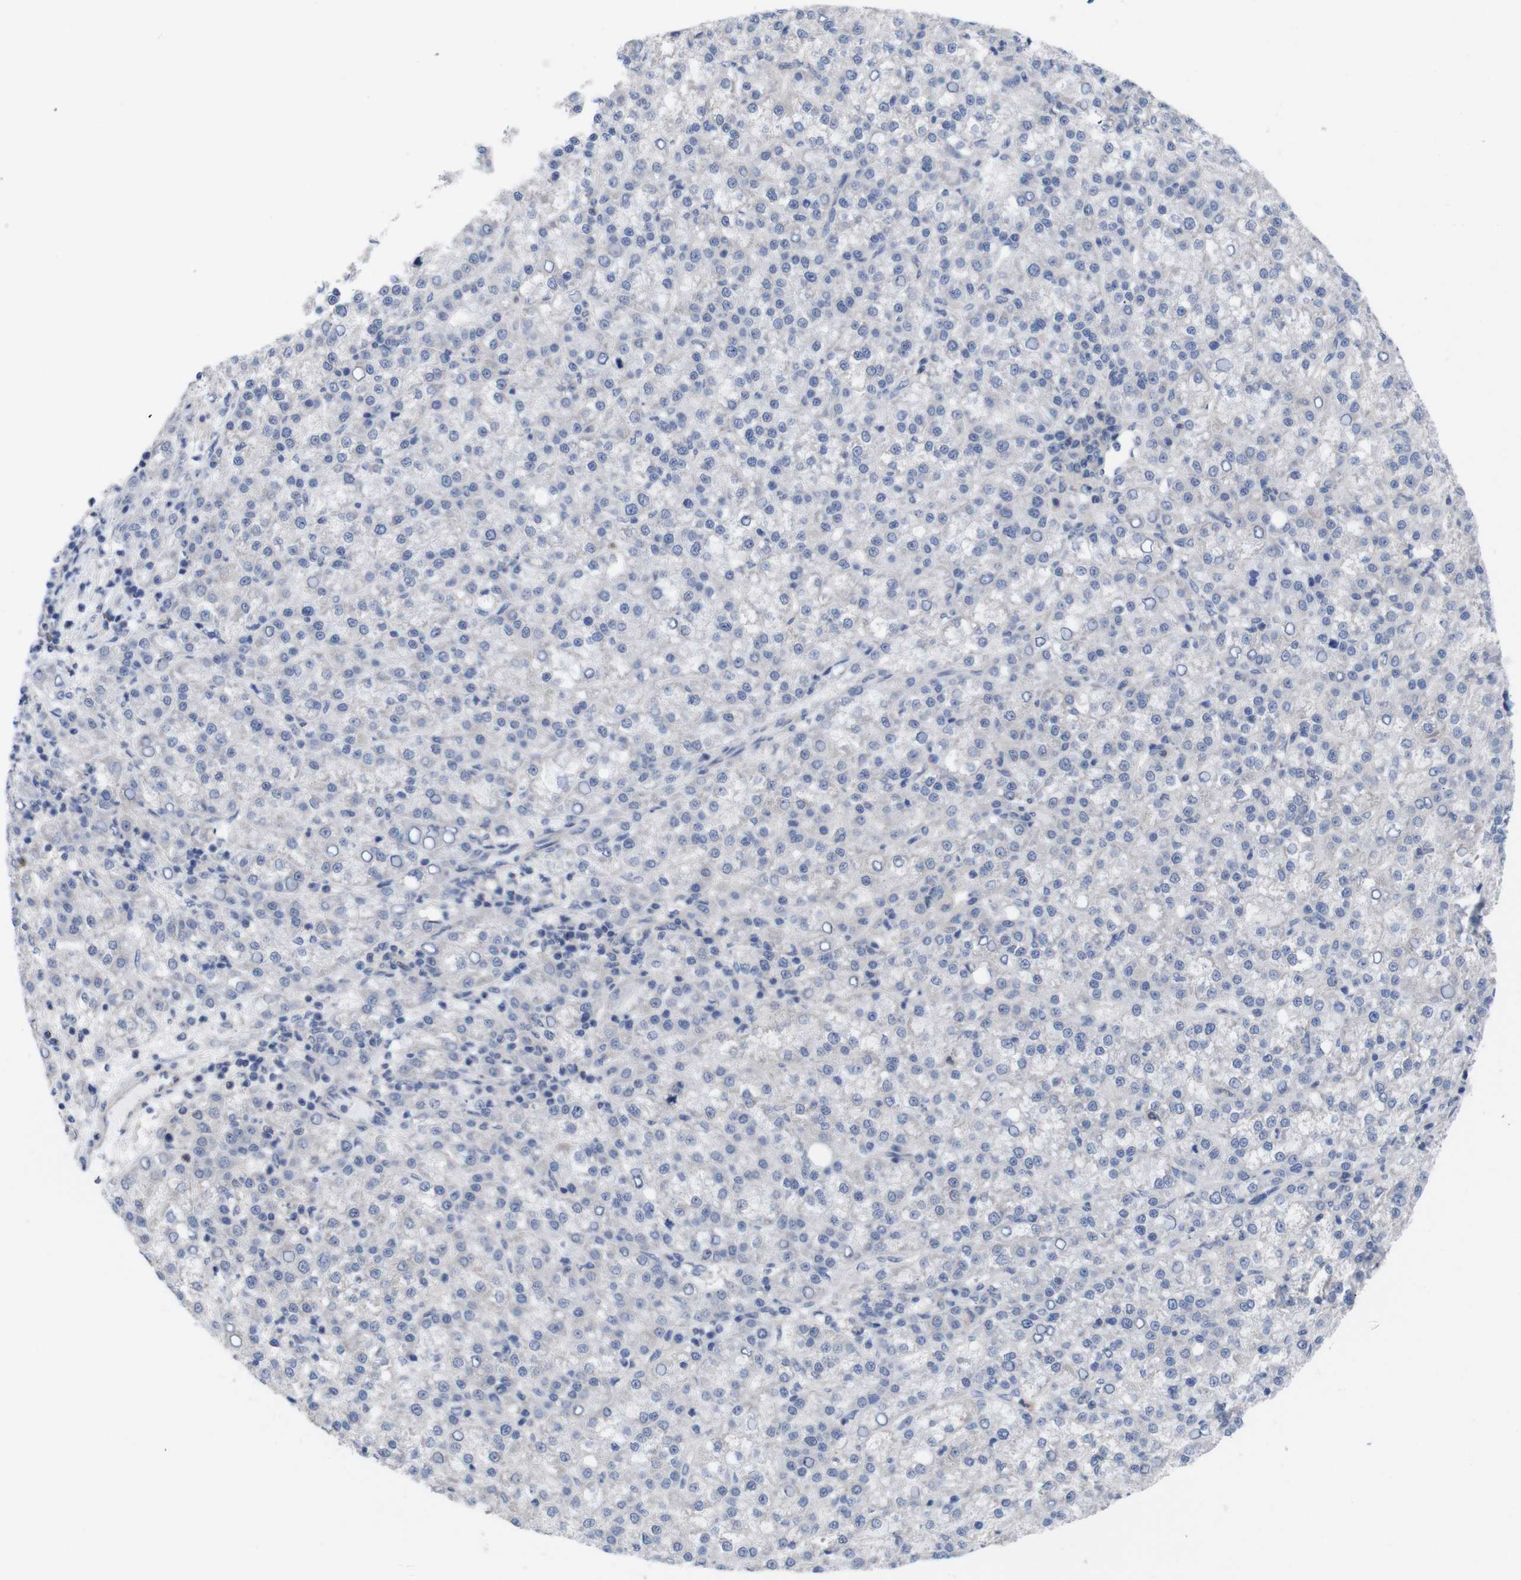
{"staining": {"intensity": "negative", "quantity": "none", "location": "none"}, "tissue": "liver cancer", "cell_type": "Tumor cells", "image_type": "cancer", "snomed": [{"axis": "morphology", "description": "Carcinoma, Hepatocellular, NOS"}, {"axis": "topography", "description": "Liver"}], "caption": "Liver cancer was stained to show a protein in brown. There is no significant positivity in tumor cells.", "gene": "USH1C", "patient": {"sex": "female", "age": 58}}